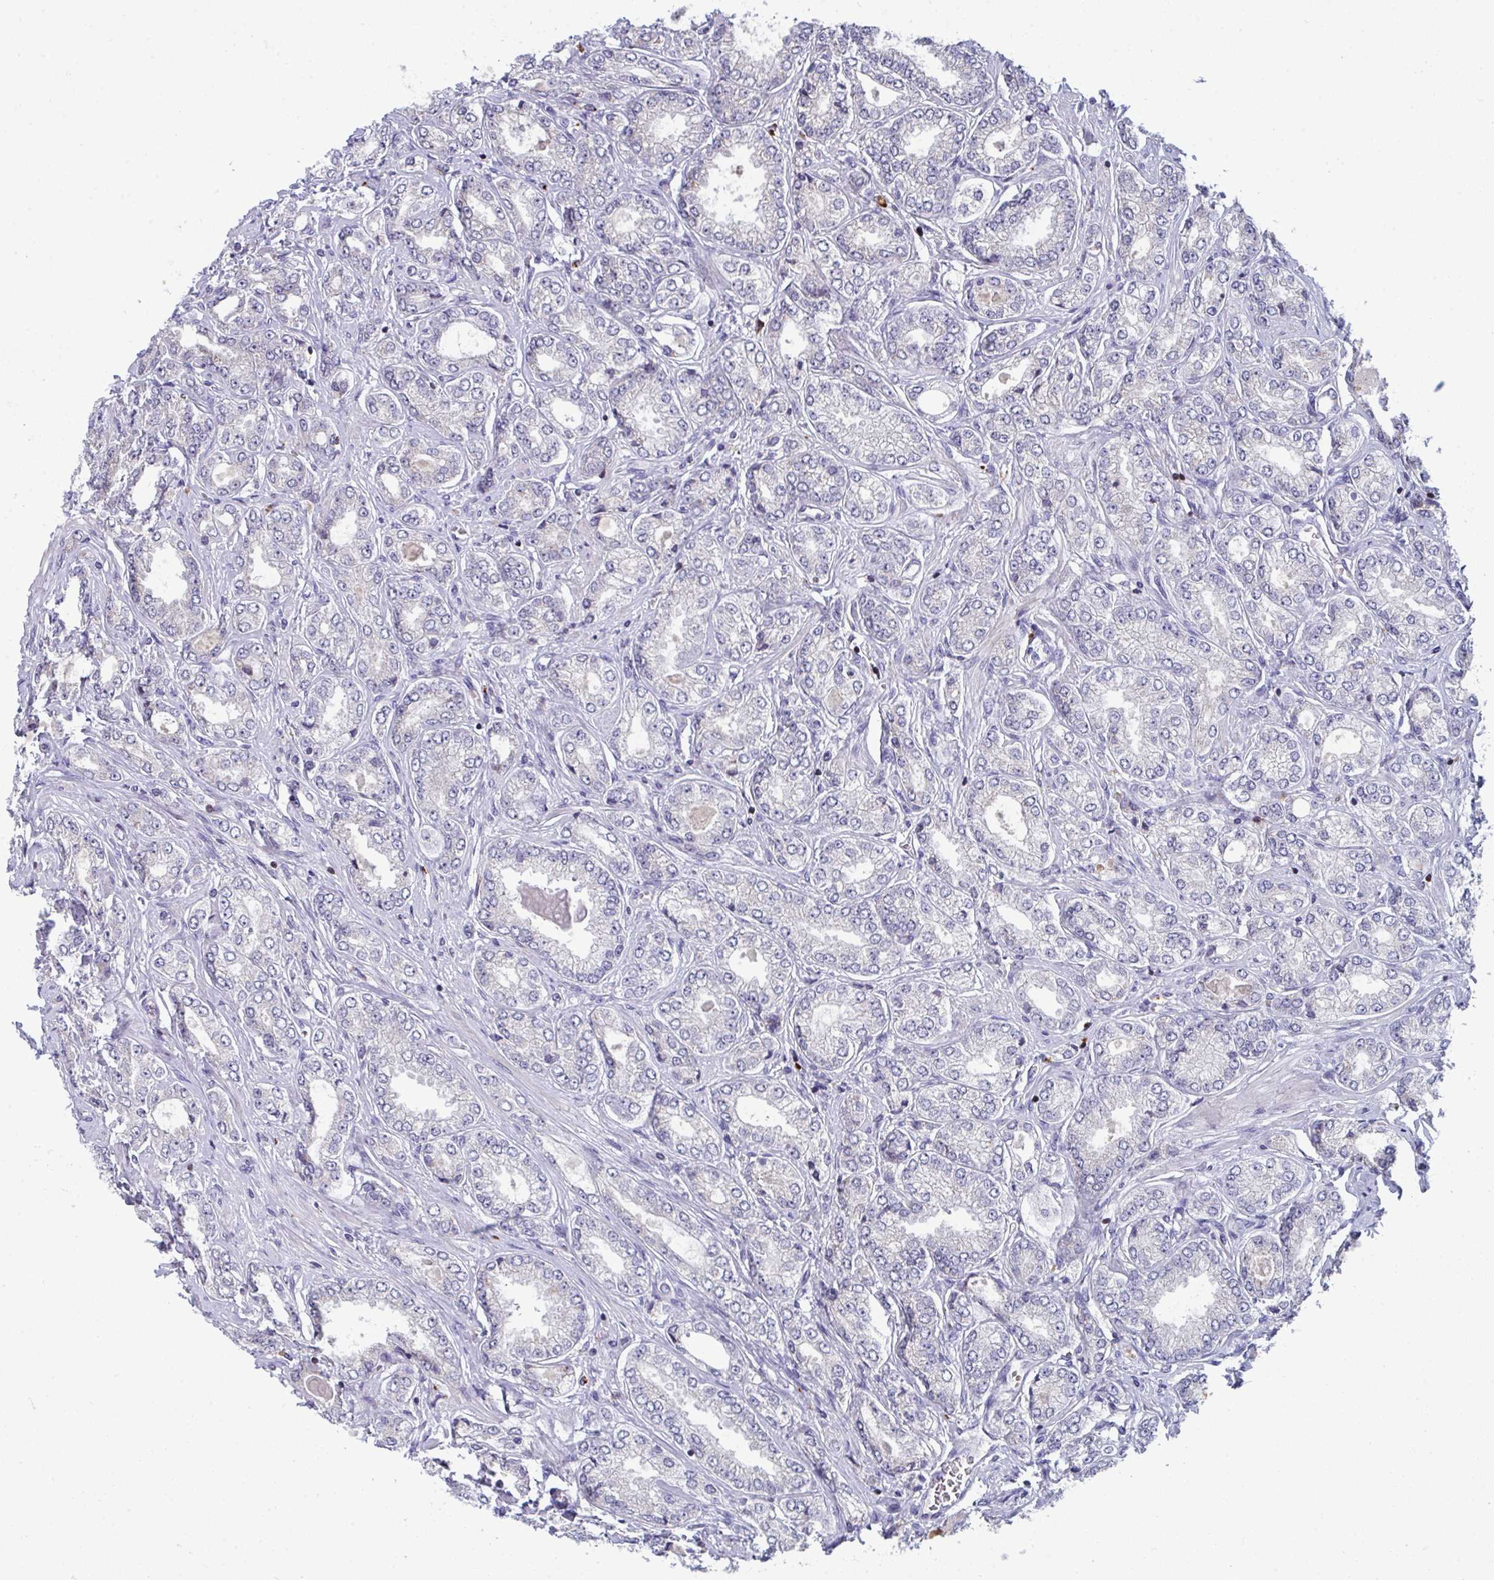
{"staining": {"intensity": "negative", "quantity": "none", "location": "none"}, "tissue": "prostate cancer", "cell_type": "Tumor cells", "image_type": "cancer", "snomed": [{"axis": "morphology", "description": "Adenocarcinoma, High grade"}, {"axis": "topography", "description": "Prostate"}], "caption": "DAB immunohistochemical staining of adenocarcinoma (high-grade) (prostate) demonstrates no significant positivity in tumor cells.", "gene": "AOC2", "patient": {"sex": "male", "age": 68}}